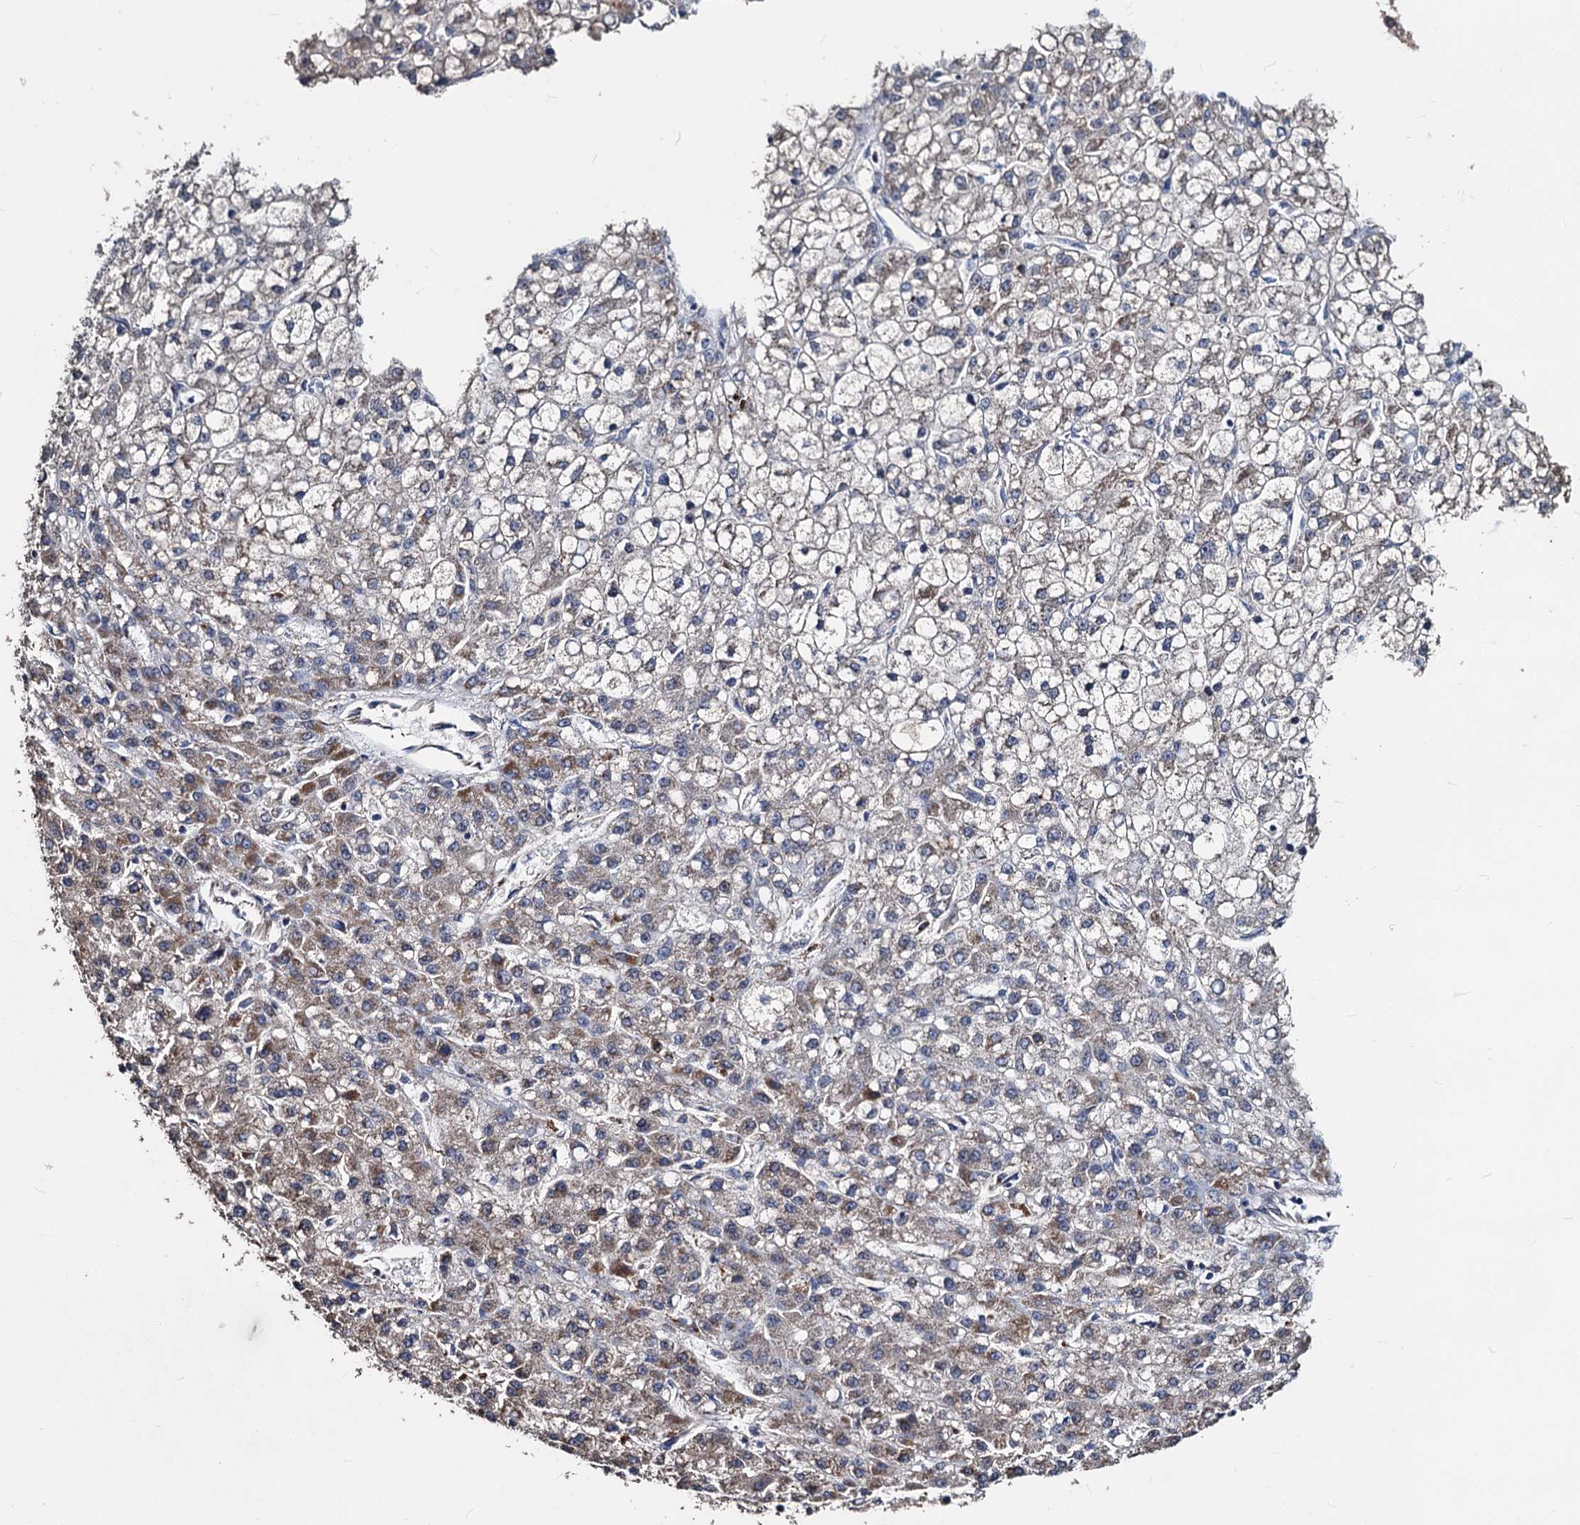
{"staining": {"intensity": "moderate", "quantity": "<25%", "location": "cytoplasmic/membranous"}, "tissue": "liver cancer", "cell_type": "Tumor cells", "image_type": "cancer", "snomed": [{"axis": "morphology", "description": "Carcinoma, Hepatocellular, NOS"}, {"axis": "topography", "description": "Liver"}], "caption": "A brown stain labels moderate cytoplasmic/membranous staining of a protein in liver cancer (hepatocellular carcinoma) tumor cells.", "gene": "AKAP11", "patient": {"sex": "male", "age": 67}}